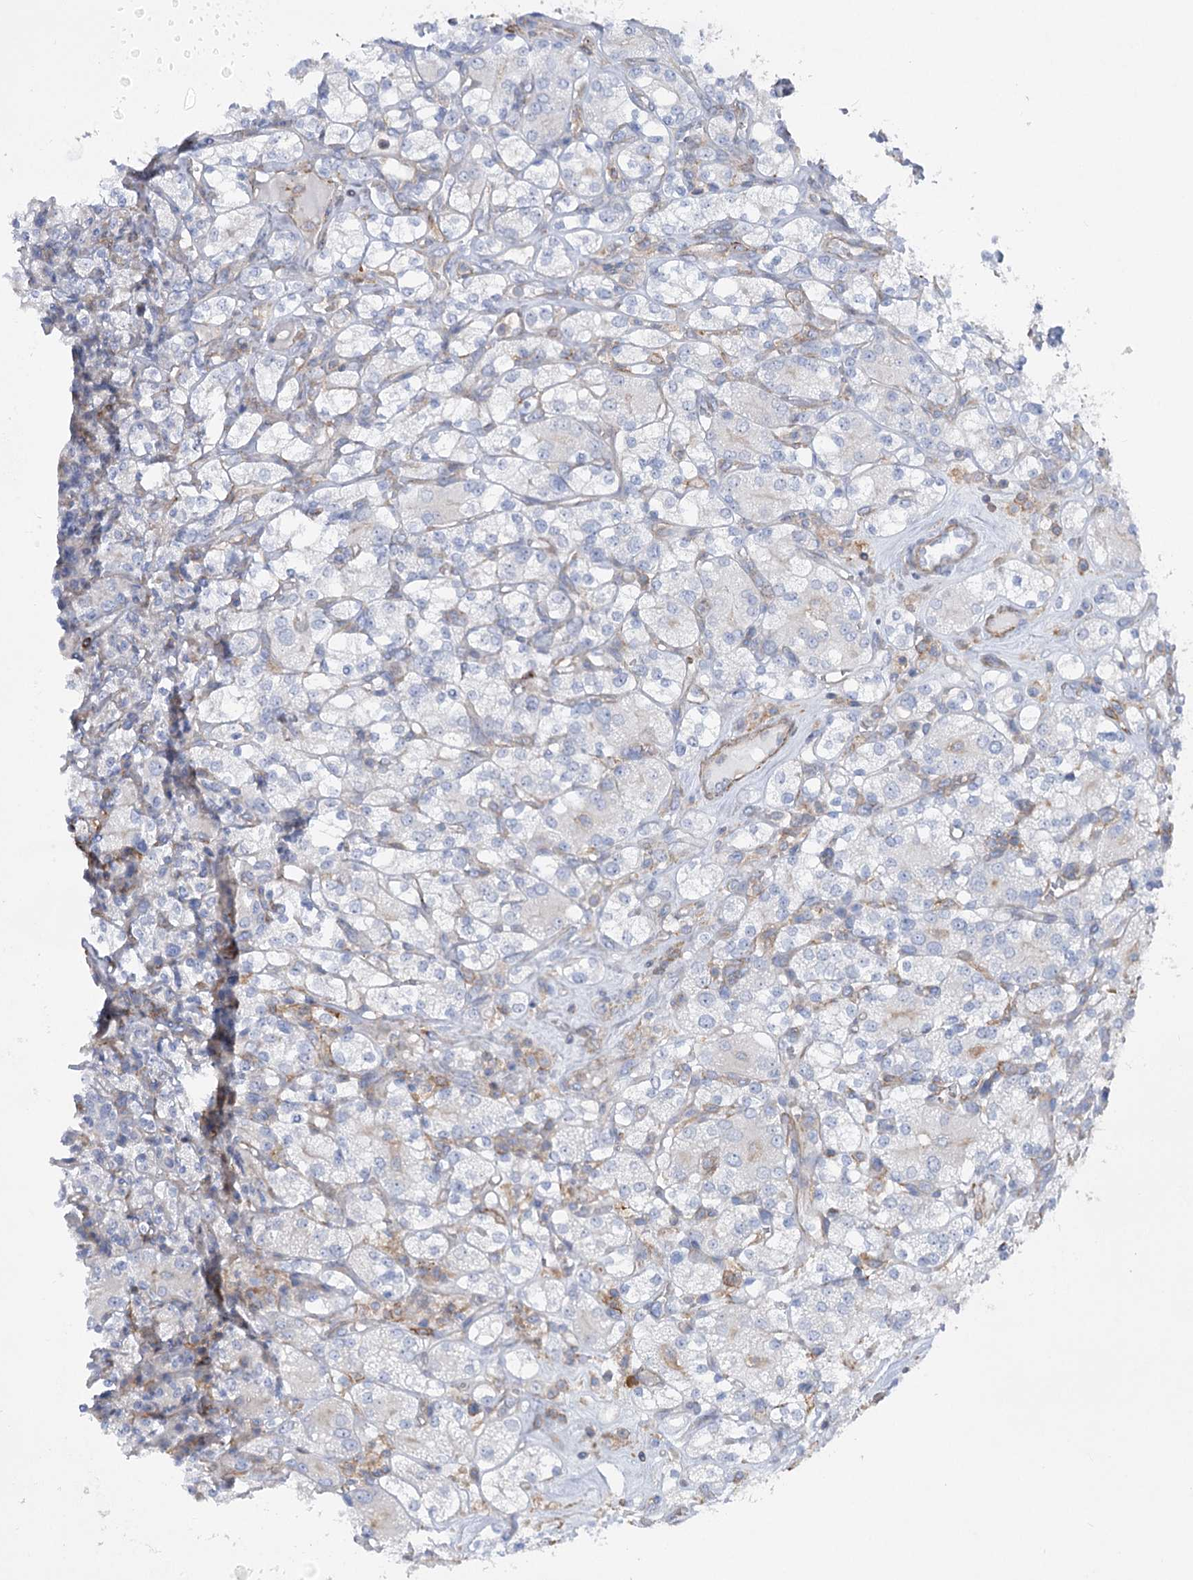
{"staining": {"intensity": "negative", "quantity": "none", "location": "none"}, "tissue": "renal cancer", "cell_type": "Tumor cells", "image_type": "cancer", "snomed": [{"axis": "morphology", "description": "Adenocarcinoma, NOS"}, {"axis": "topography", "description": "Kidney"}], "caption": "Immunohistochemistry (IHC) of renal adenocarcinoma displays no positivity in tumor cells.", "gene": "LARP1B", "patient": {"sex": "male", "age": 77}}